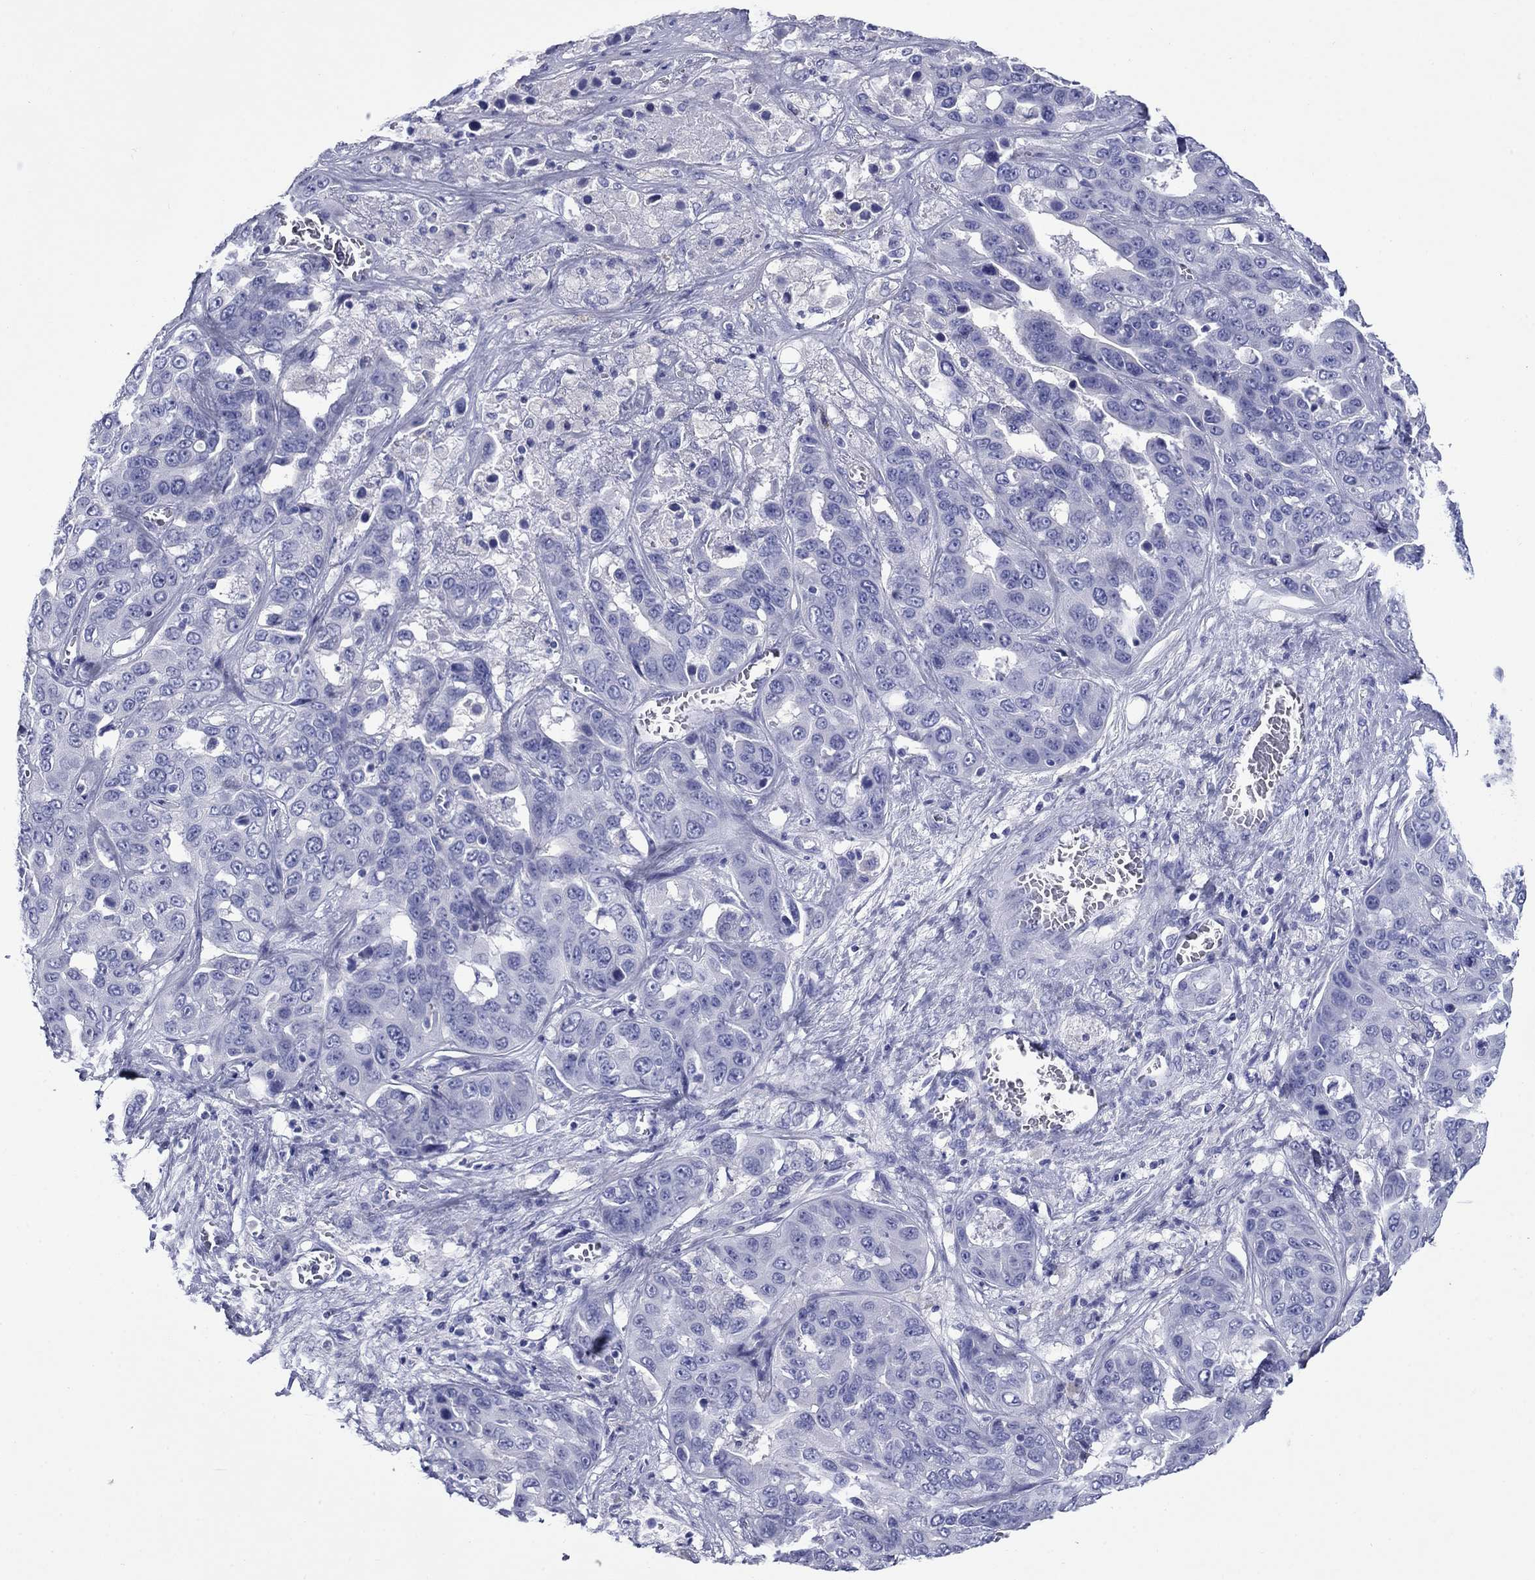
{"staining": {"intensity": "negative", "quantity": "none", "location": "none"}, "tissue": "liver cancer", "cell_type": "Tumor cells", "image_type": "cancer", "snomed": [{"axis": "morphology", "description": "Cholangiocarcinoma"}, {"axis": "topography", "description": "Liver"}], "caption": "IHC of human cholangiocarcinoma (liver) reveals no expression in tumor cells.", "gene": "GIP", "patient": {"sex": "female", "age": 52}}